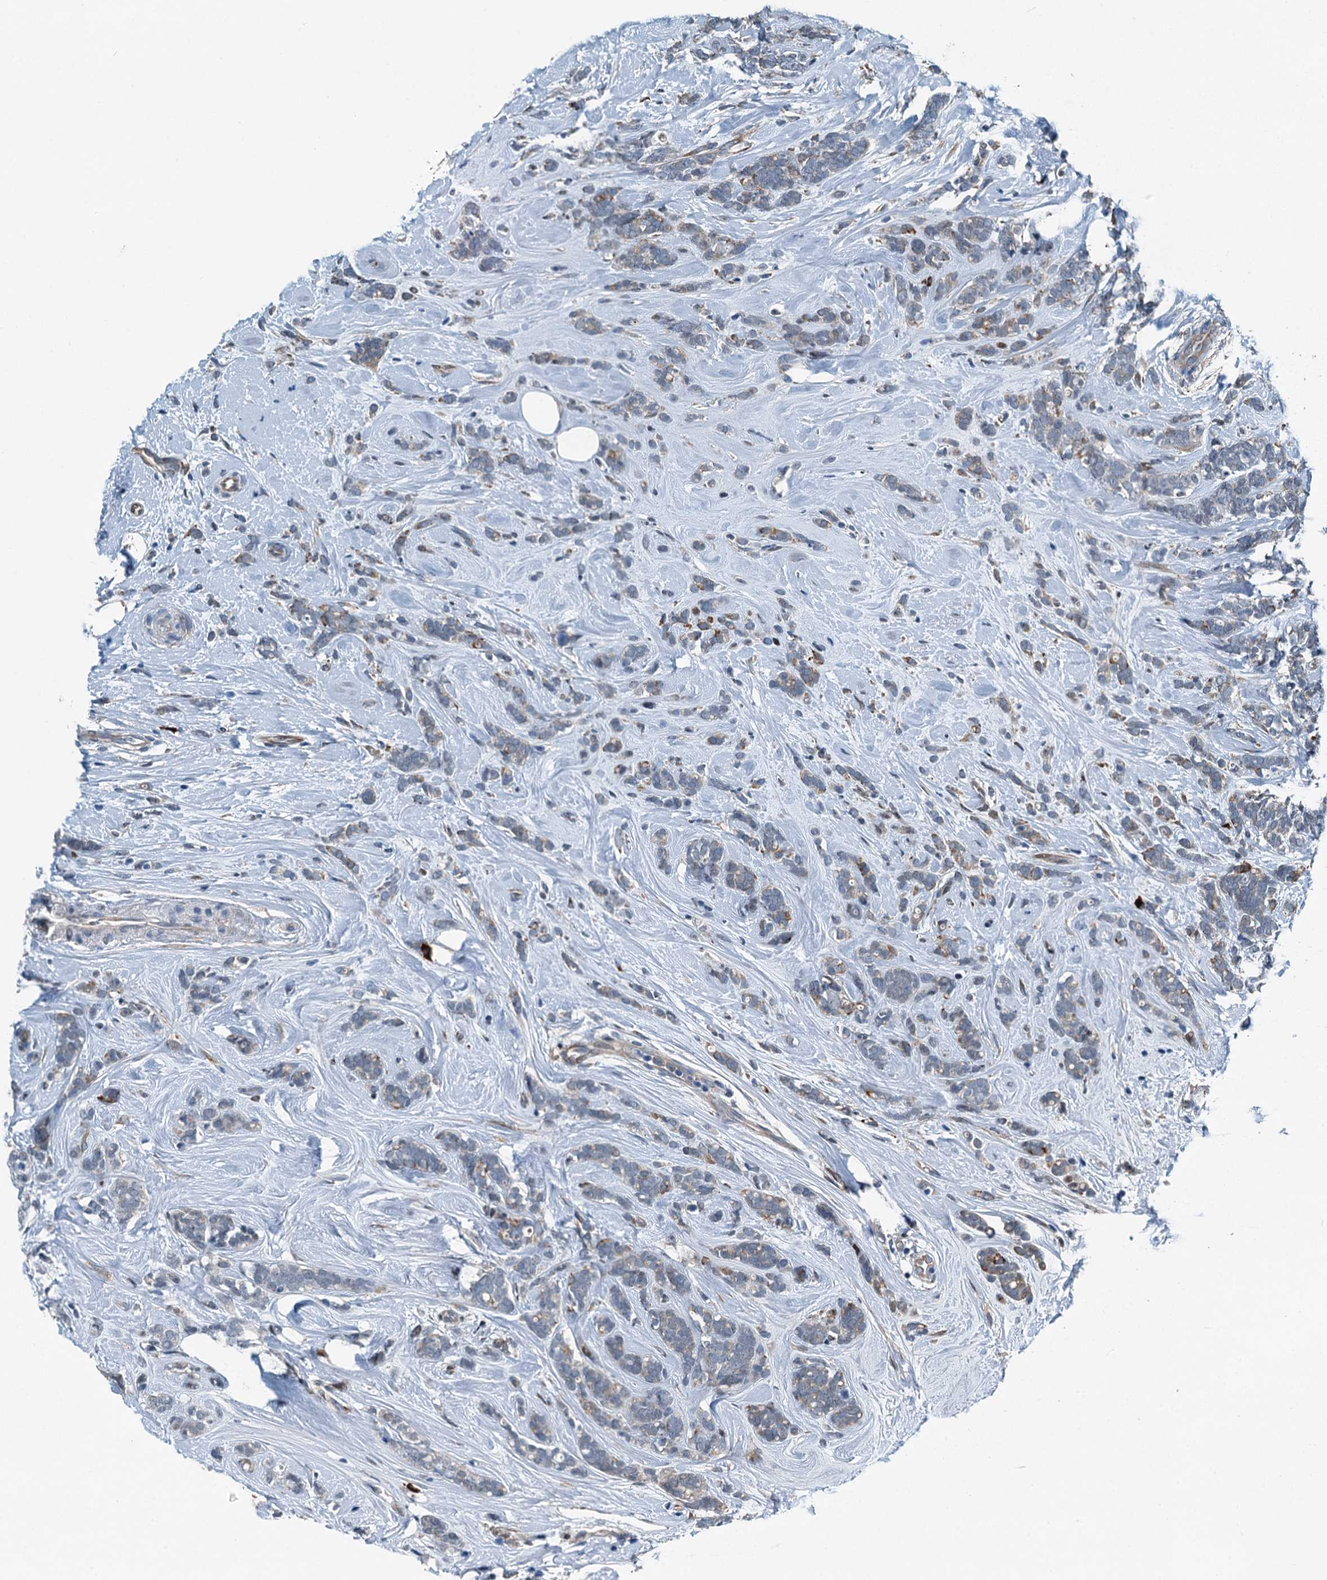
{"staining": {"intensity": "weak", "quantity": "<25%", "location": "cytoplasmic/membranous"}, "tissue": "breast cancer", "cell_type": "Tumor cells", "image_type": "cancer", "snomed": [{"axis": "morphology", "description": "Lobular carcinoma"}, {"axis": "topography", "description": "Breast"}], "caption": "Tumor cells are negative for brown protein staining in breast lobular carcinoma.", "gene": "TAMALIN", "patient": {"sex": "female", "age": 58}}